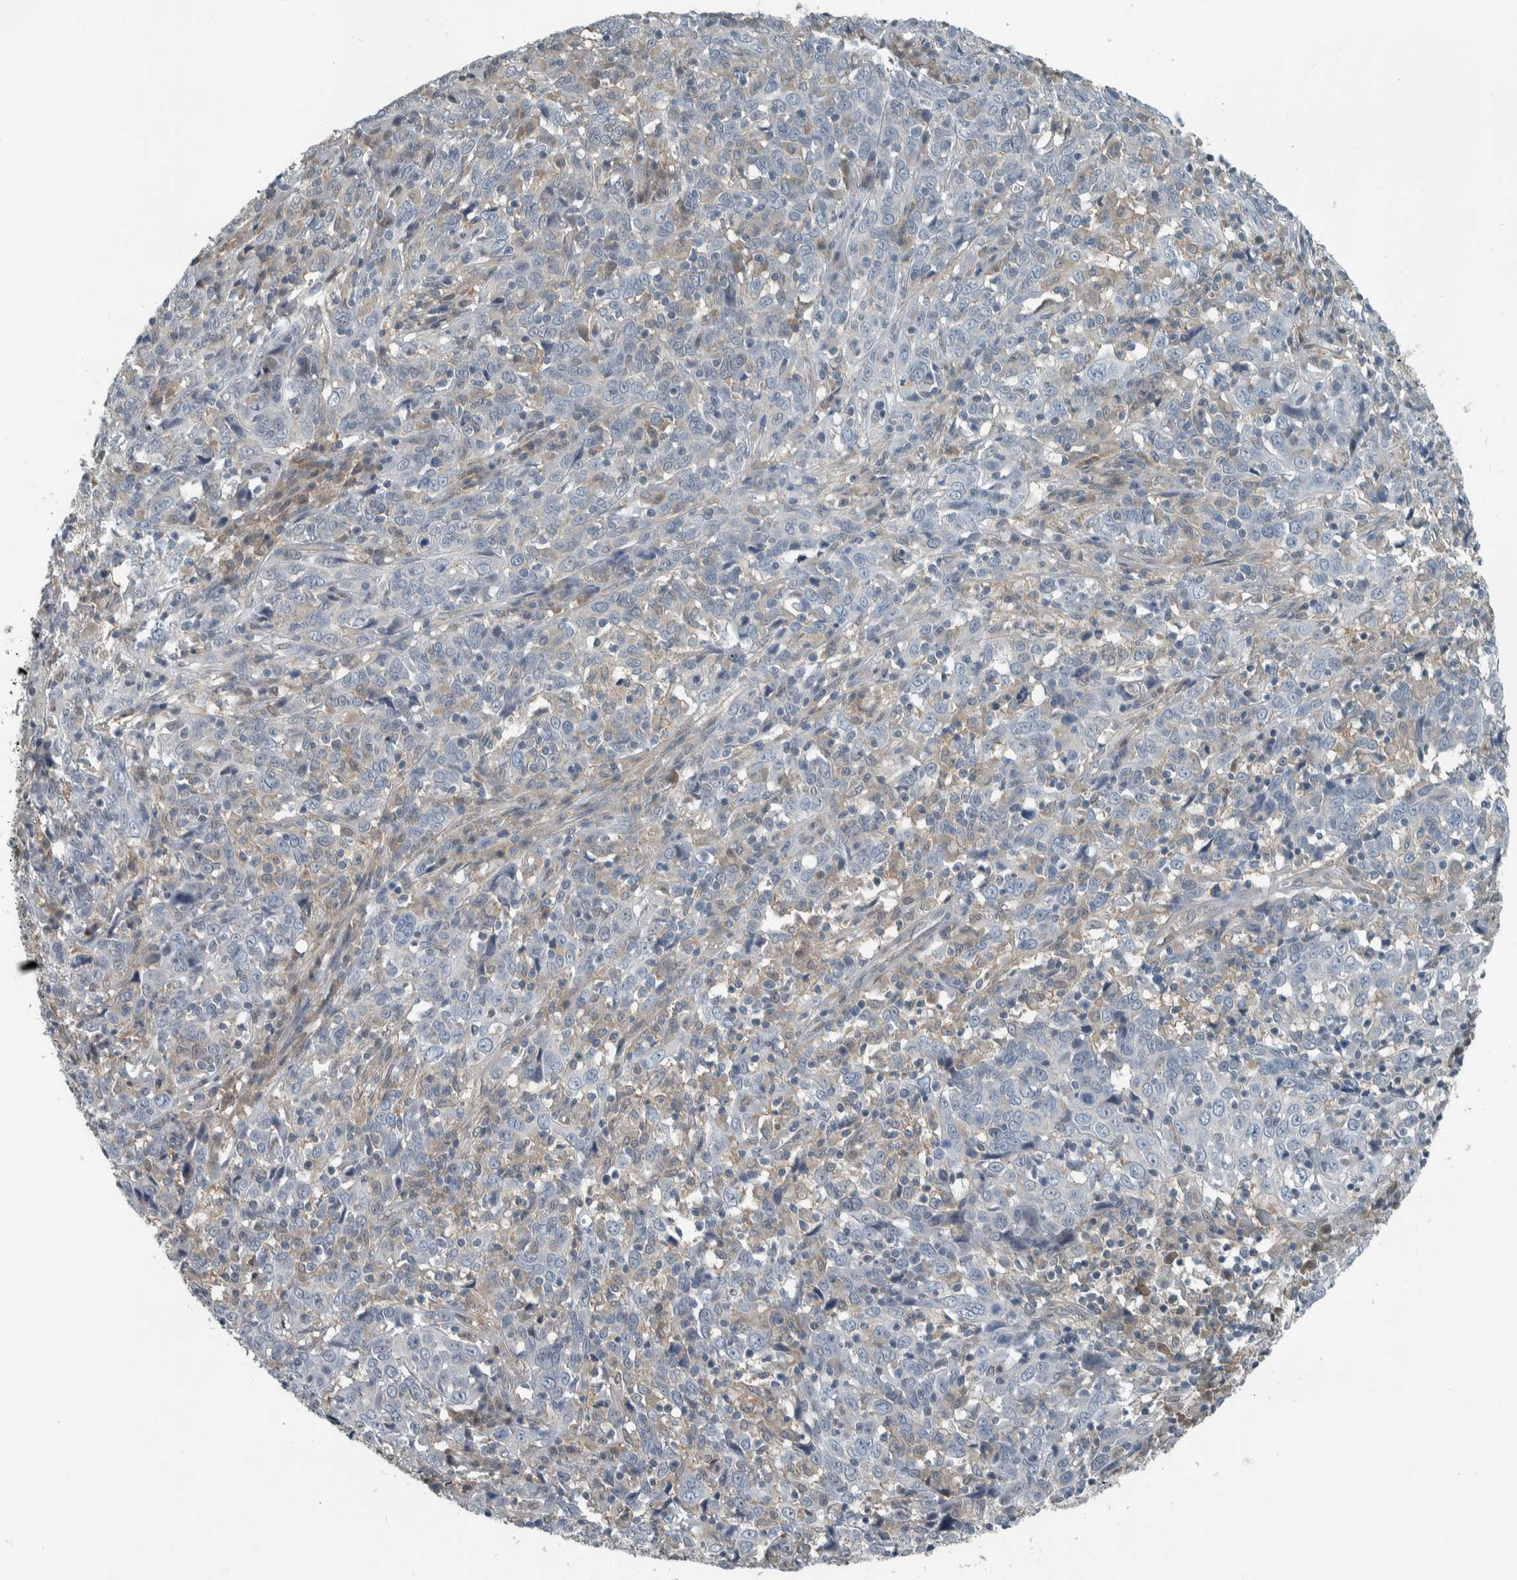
{"staining": {"intensity": "negative", "quantity": "none", "location": "none"}, "tissue": "cervical cancer", "cell_type": "Tumor cells", "image_type": "cancer", "snomed": [{"axis": "morphology", "description": "Squamous cell carcinoma, NOS"}, {"axis": "topography", "description": "Cervix"}], "caption": "Immunohistochemical staining of cervical squamous cell carcinoma exhibits no significant positivity in tumor cells.", "gene": "ALAD", "patient": {"sex": "female", "age": 46}}